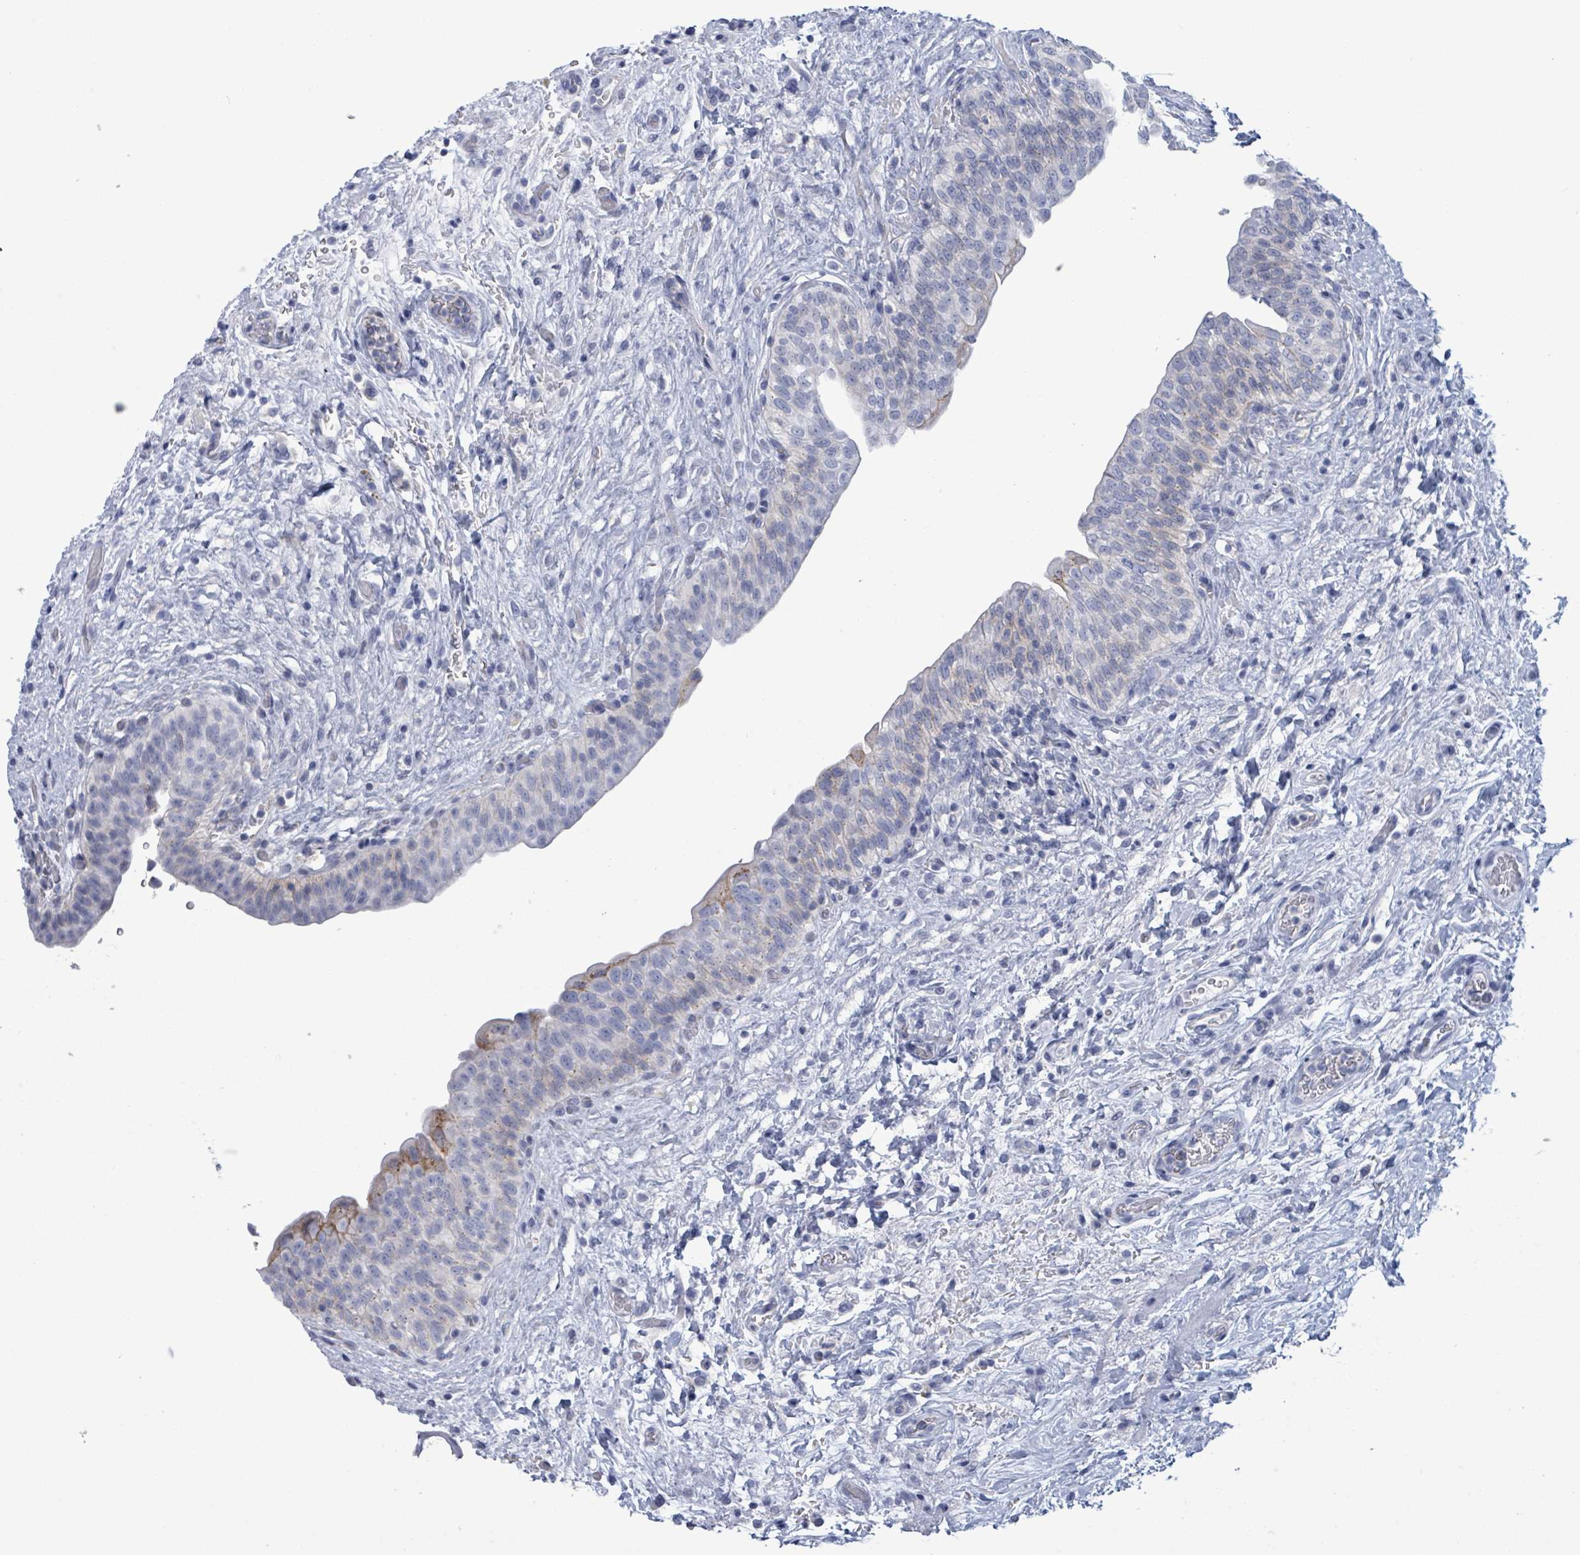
{"staining": {"intensity": "weak", "quantity": "<25%", "location": "cytoplasmic/membranous"}, "tissue": "urinary bladder", "cell_type": "Urothelial cells", "image_type": "normal", "snomed": [{"axis": "morphology", "description": "Normal tissue, NOS"}, {"axis": "topography", "description": "Urinary bladder"}], "caption": "Human urinary bladder stained for a protein using immunohistochemistry demonstrates no positivity in urothelial cells.", "gene": "BSG", "patient": {"sex": "male", "age": 69}}